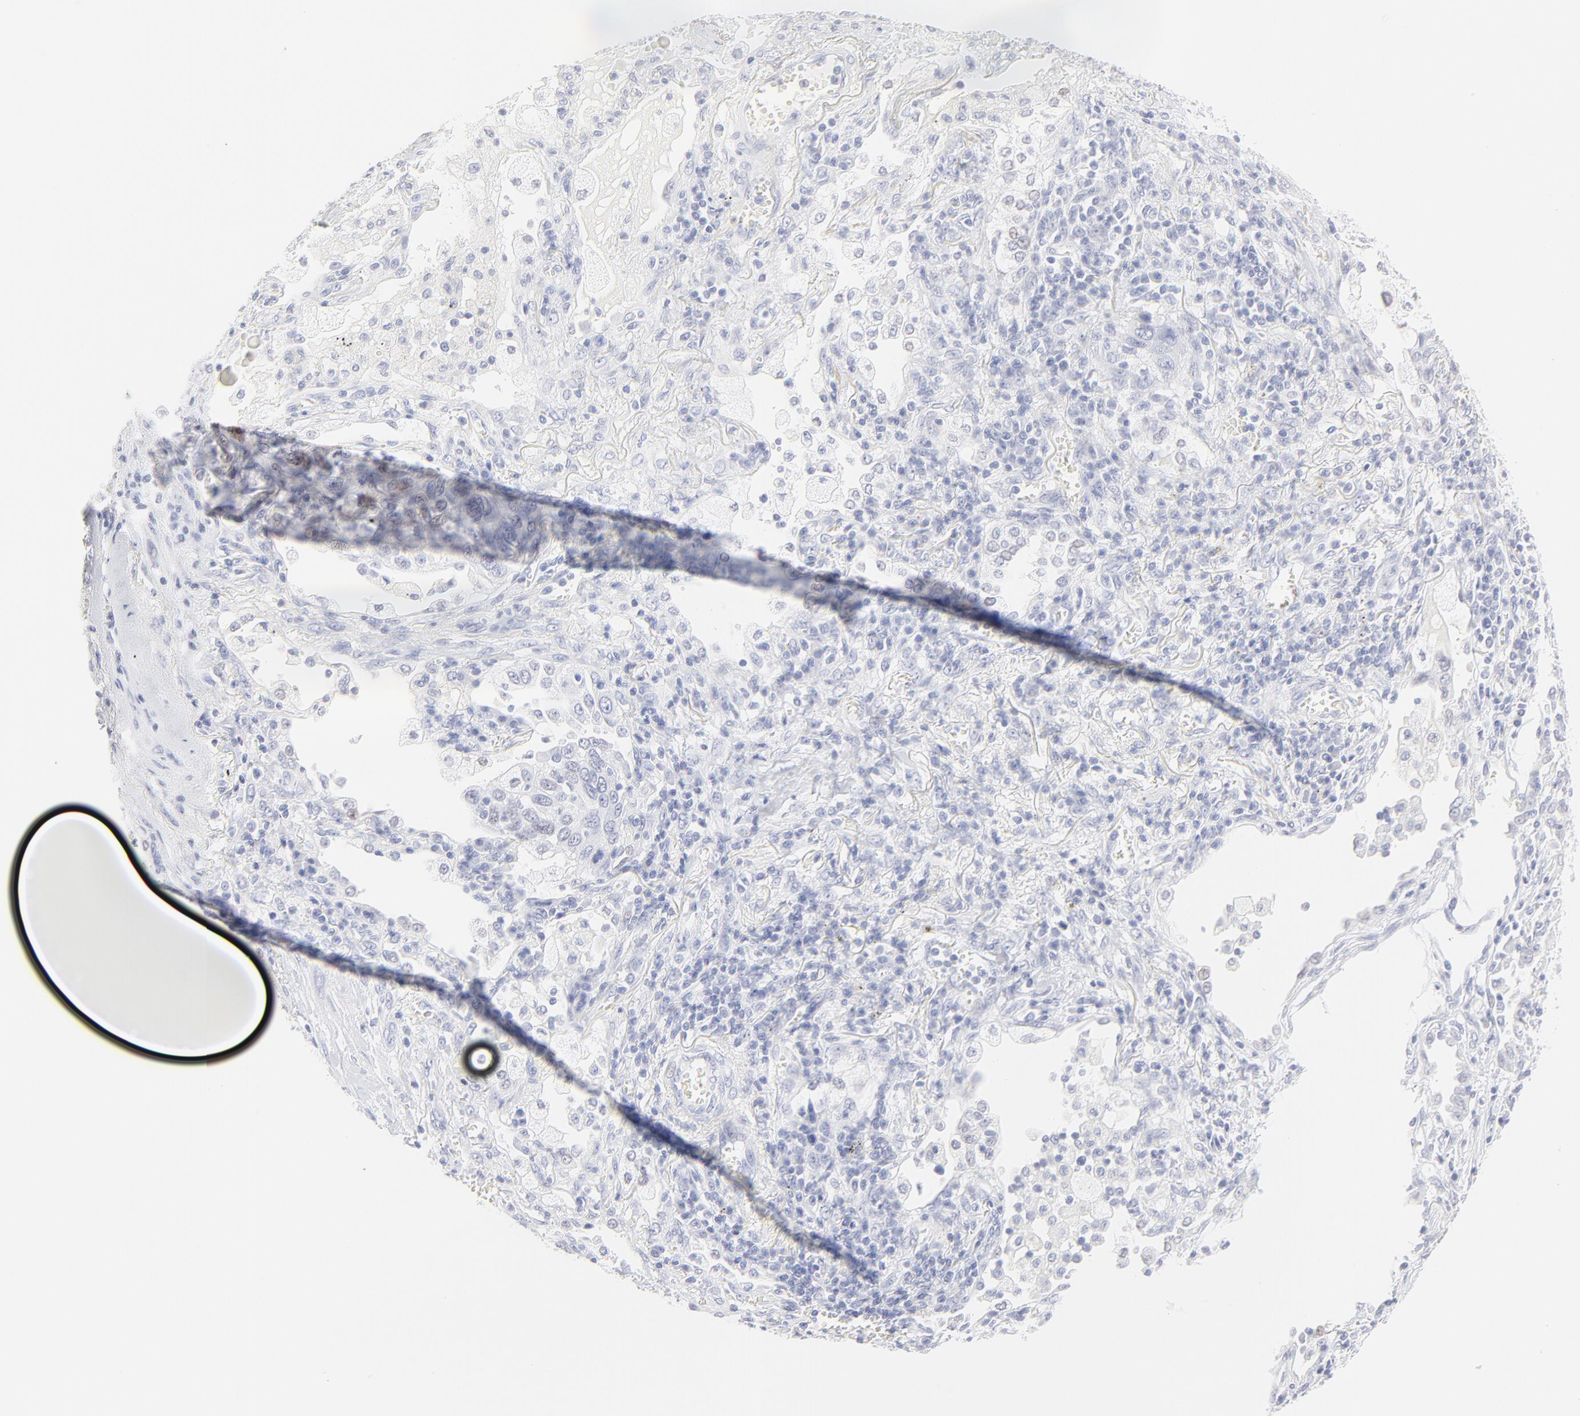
{"staining": {"intensity": "negative", "quantity": "none", "location": "none"}, "tissue": "lung cancer", "cell_type": "Tumor cells", "image_type": "cancer", "snomed": [{"axis": "morphology", "description": "Squamous cell carcinoma, NOS"}, {"axis": "topography", "description": "Lung"}], "caption": "Human lung squamous cell carcinoma stained for a protein using immunohistochemistry shows no positivity in tumor cells.", "gene": "ELF3", "patient": {"sex": "female", "age": 76}}